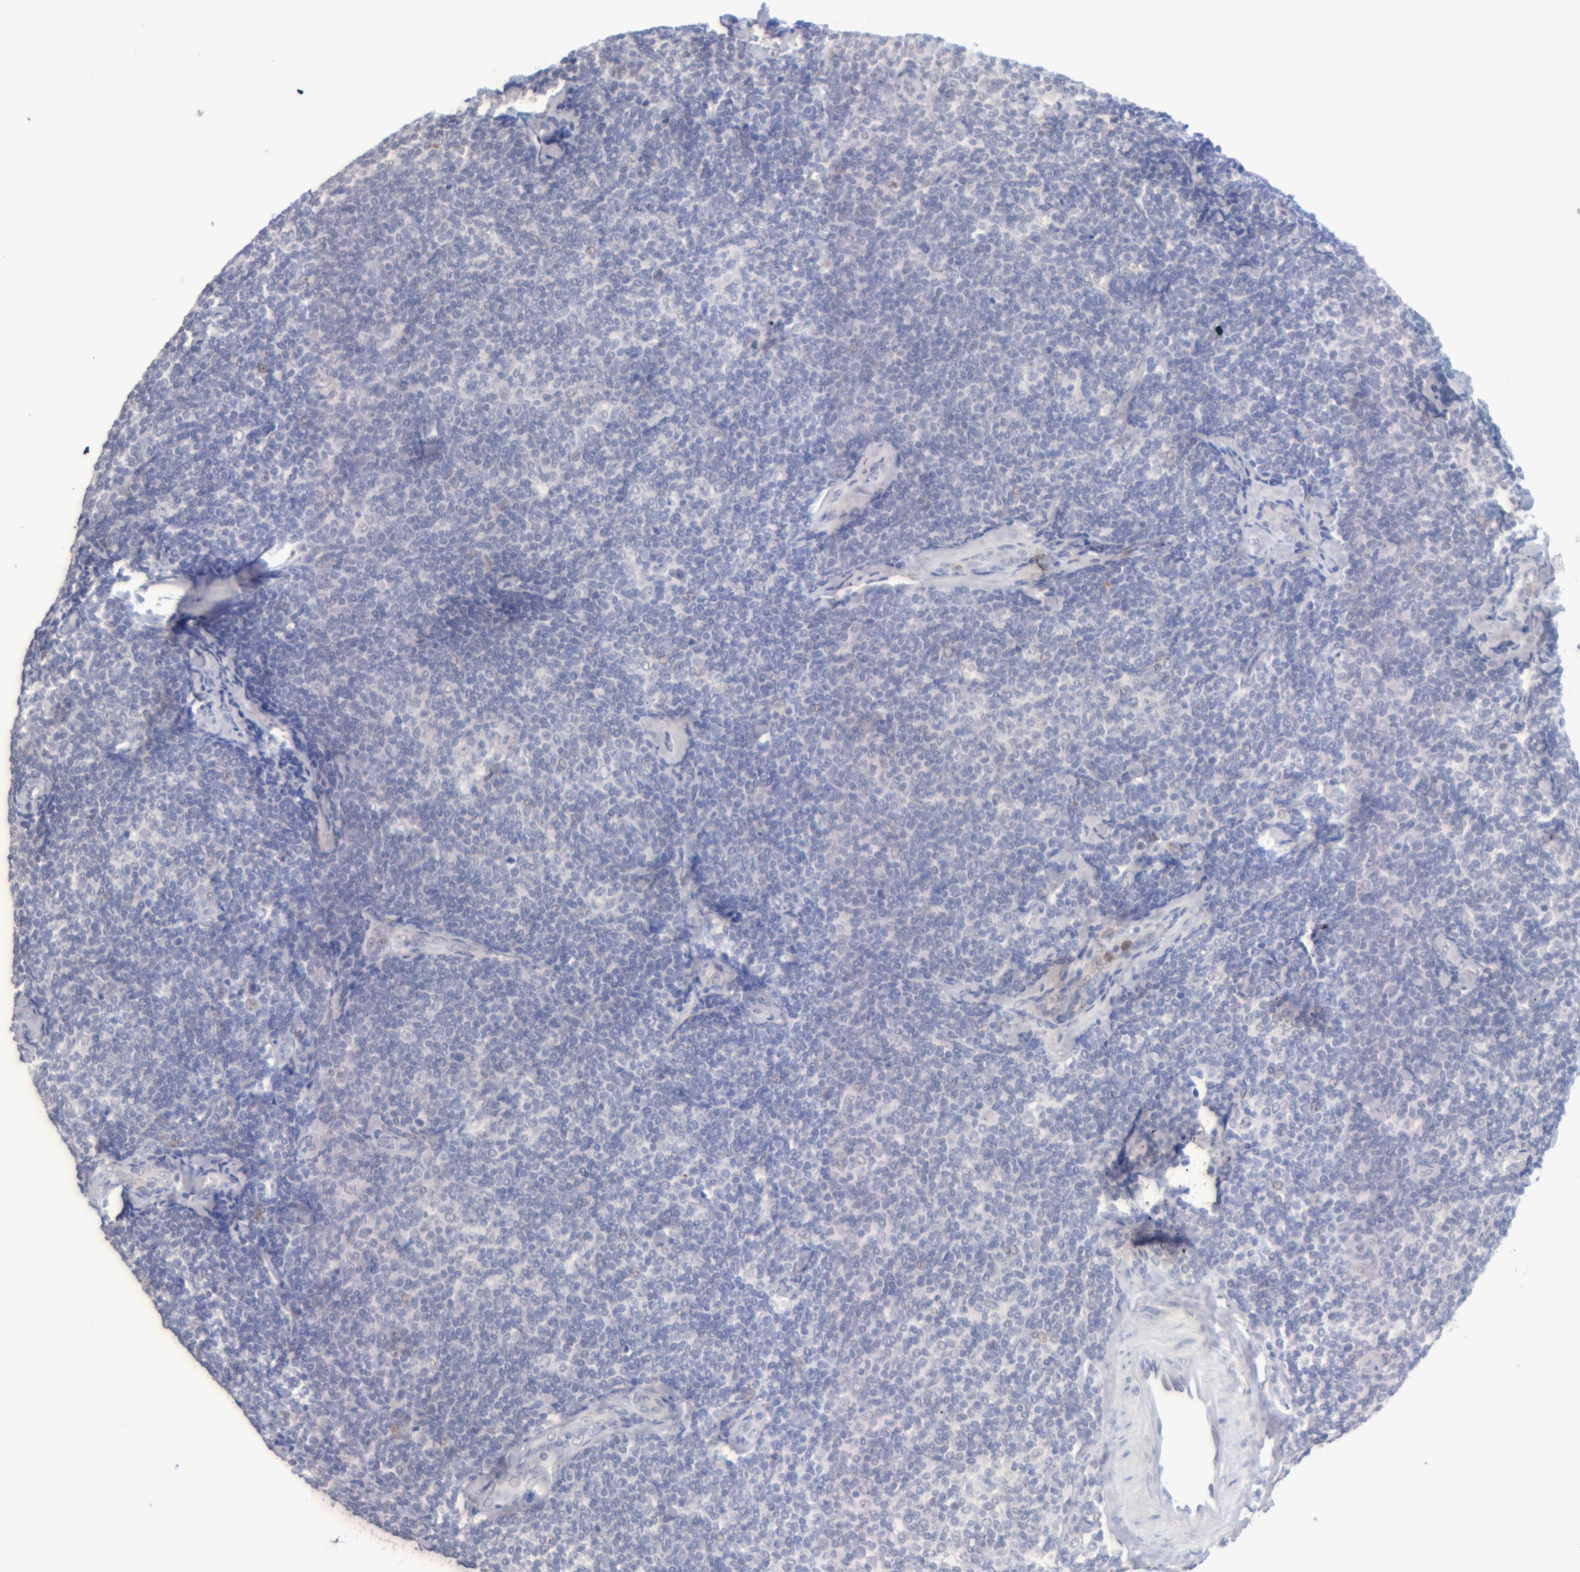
{"staining": {"intensity": "negative", "quantity": "none", "location": "none"}, "tissue": "lymphoma", "cell_type": "Tumor cells", "image_type": "cancer", "snomed": [{"axis": "morphology", "description": "Malignant lymphoma, non-Hodgkin's type, Low grade"}, {"axis": "topography", "description": "Lymph node"}], "caption": "The image exhibits no staining of tumor cells in low-grade malignant lymphoma, non-Hodgkin's type. The staining is performed using DAB brown chromogen with nuclei counter-stained in using hematoxylin.", "gene": "MGAM", "patient": {"sex": "female", "age": 56}}